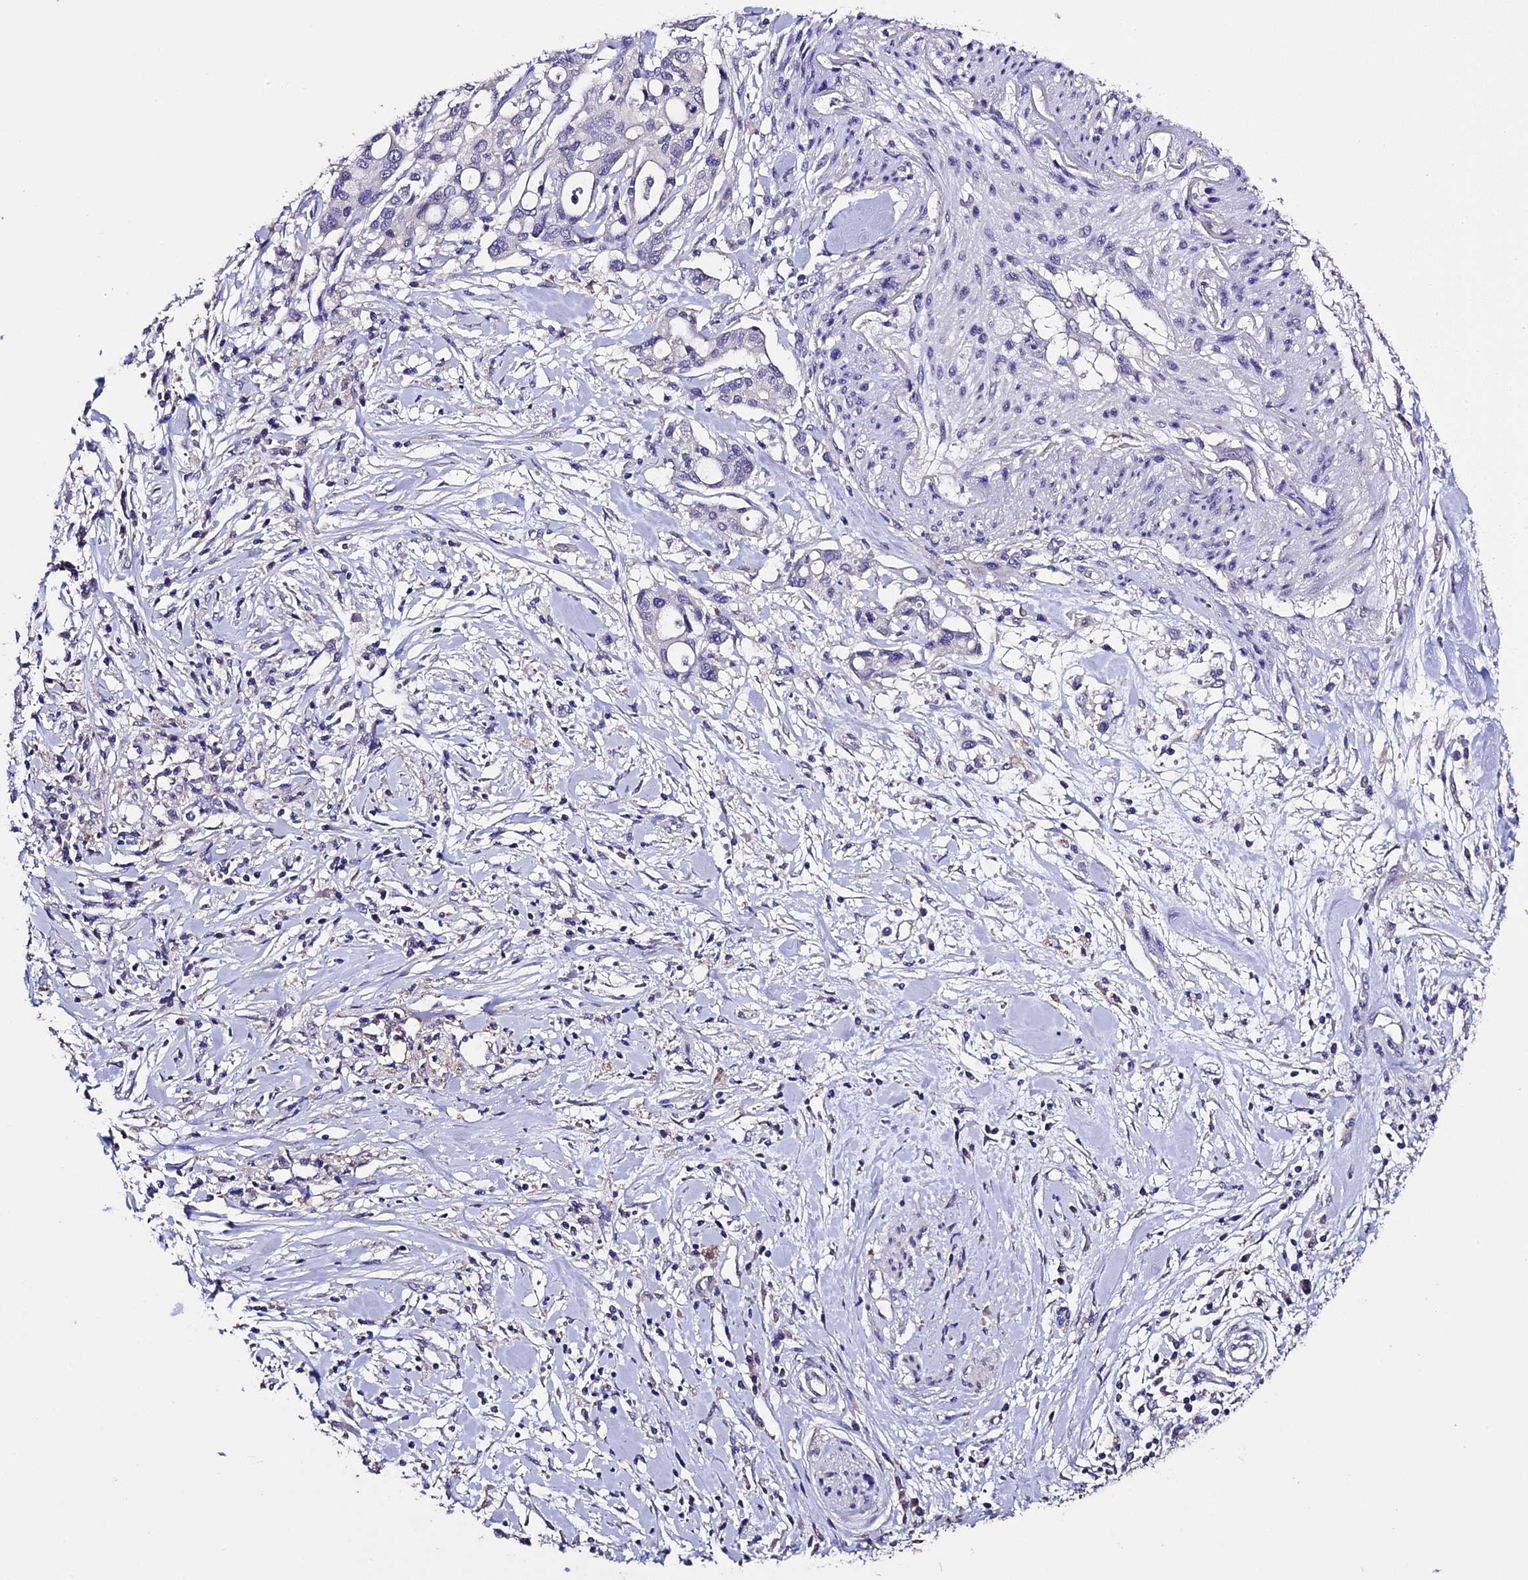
{"staining": {"intensity": "negative", "quantity": "none", "location": "none"}, "tissue": "pancreatic cancer", "cell_type": "Tumor cells", "image_type": "cancer", "snomed": [{"axis": "morphology", "description": "Adenocarcinoma, NOS"}, {"axis": "topography", "description": "Pancreas"}], "caption": "IHC histopathology image of neoplastic tissue: adenocarcinoma (pancreatic) stained with DAB shows no significant protein staining in tumor cells.", "gene": "DIS3L", "patient": {"sex": "male", "age": 46}}